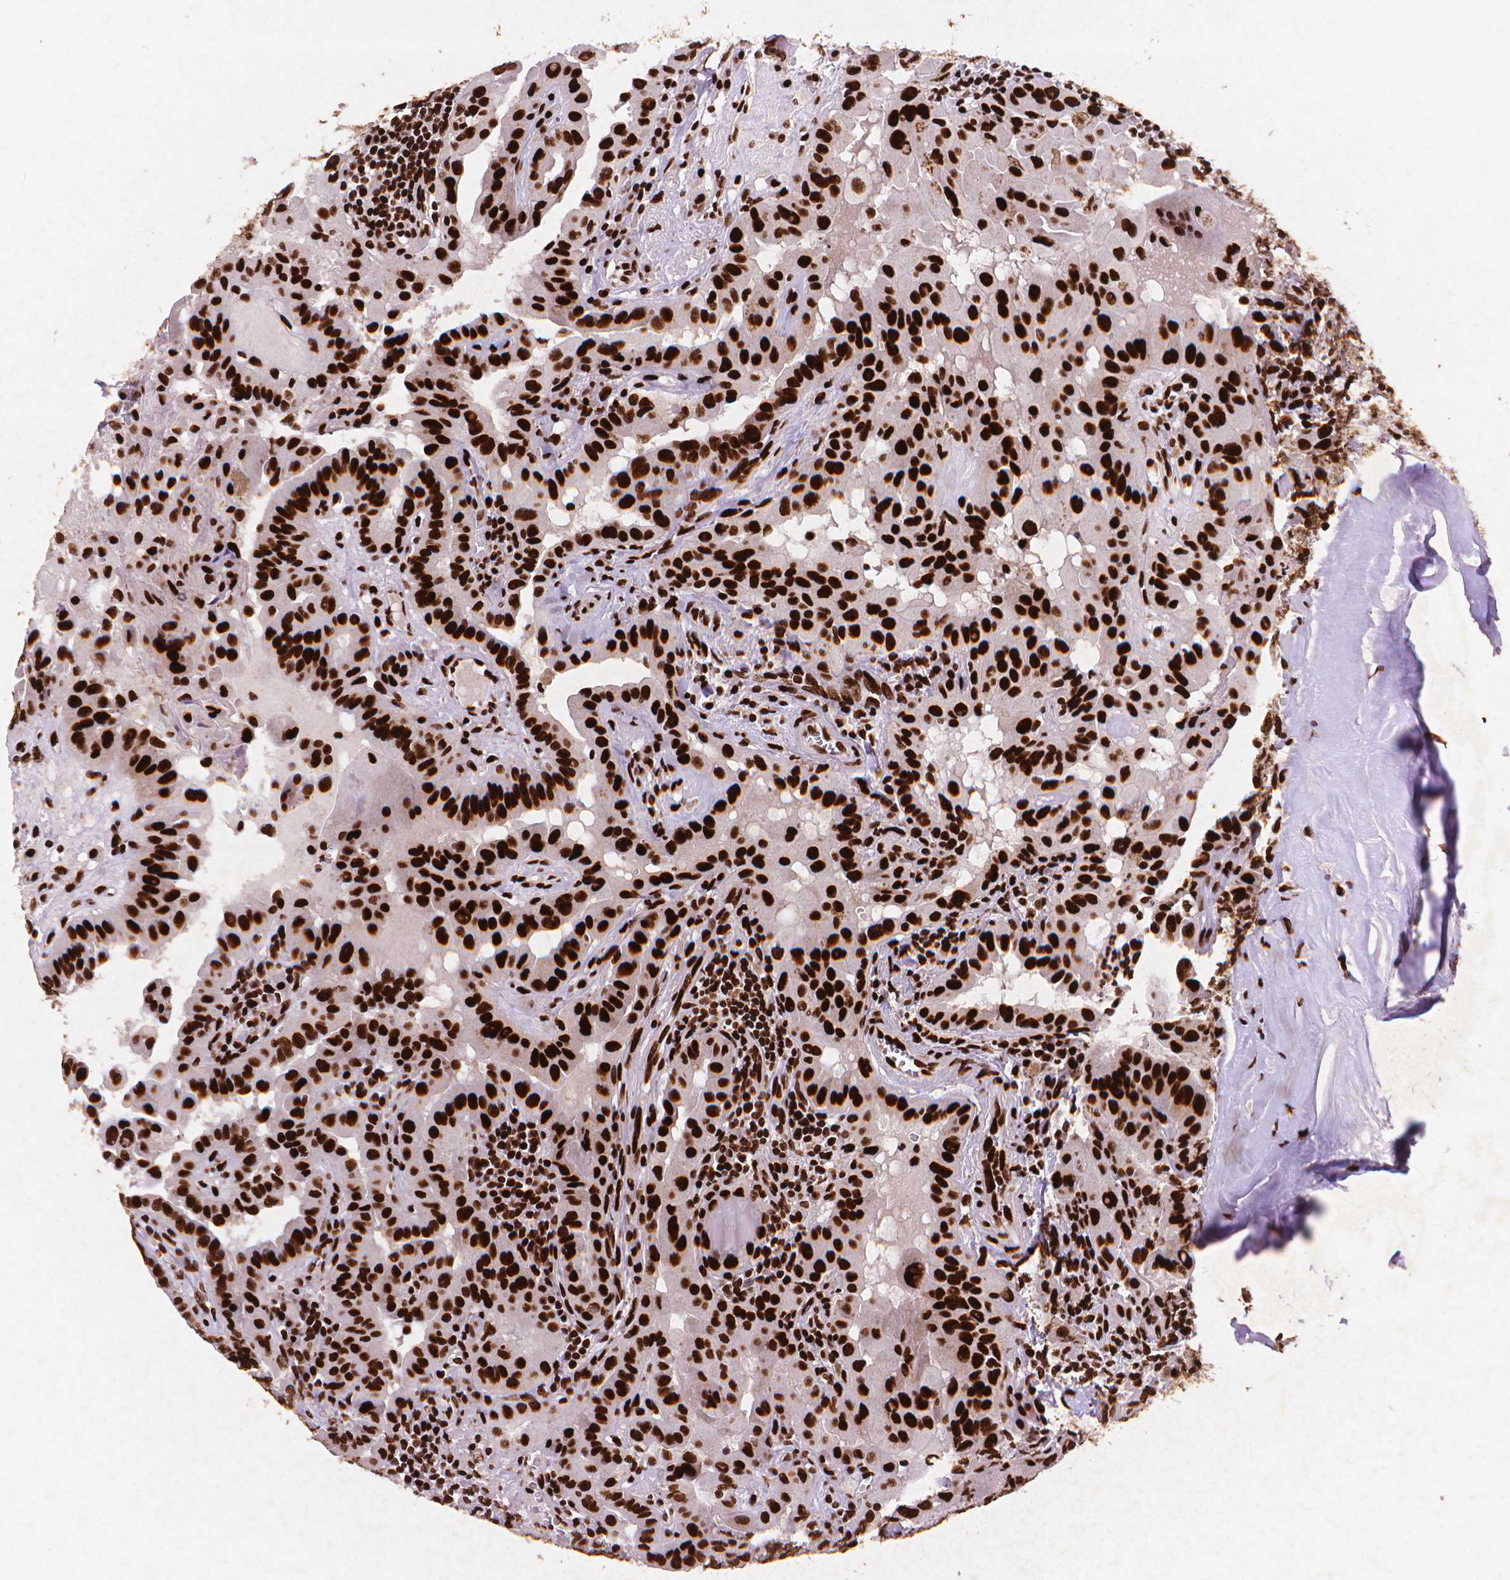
{"staining": {"intensity": "strong", "quantity": ">75%", "location": "nuclear"}, "tissue": "thyroid cancer", "cell_type": "Tumor cells", "image_type": "cancer", "snomed": [{"axis": "morphology", "description": "Papillary adenocarcinoma, NOS"}, {"axis": "topography", "description": "Thyroid gland"}], "caption": "Strong nuclear protein staining is identified in about >75% of tumor cells in thyroid cancer.", "gene": "CITED2", "patient": {"sex": "female", "age": 37}}